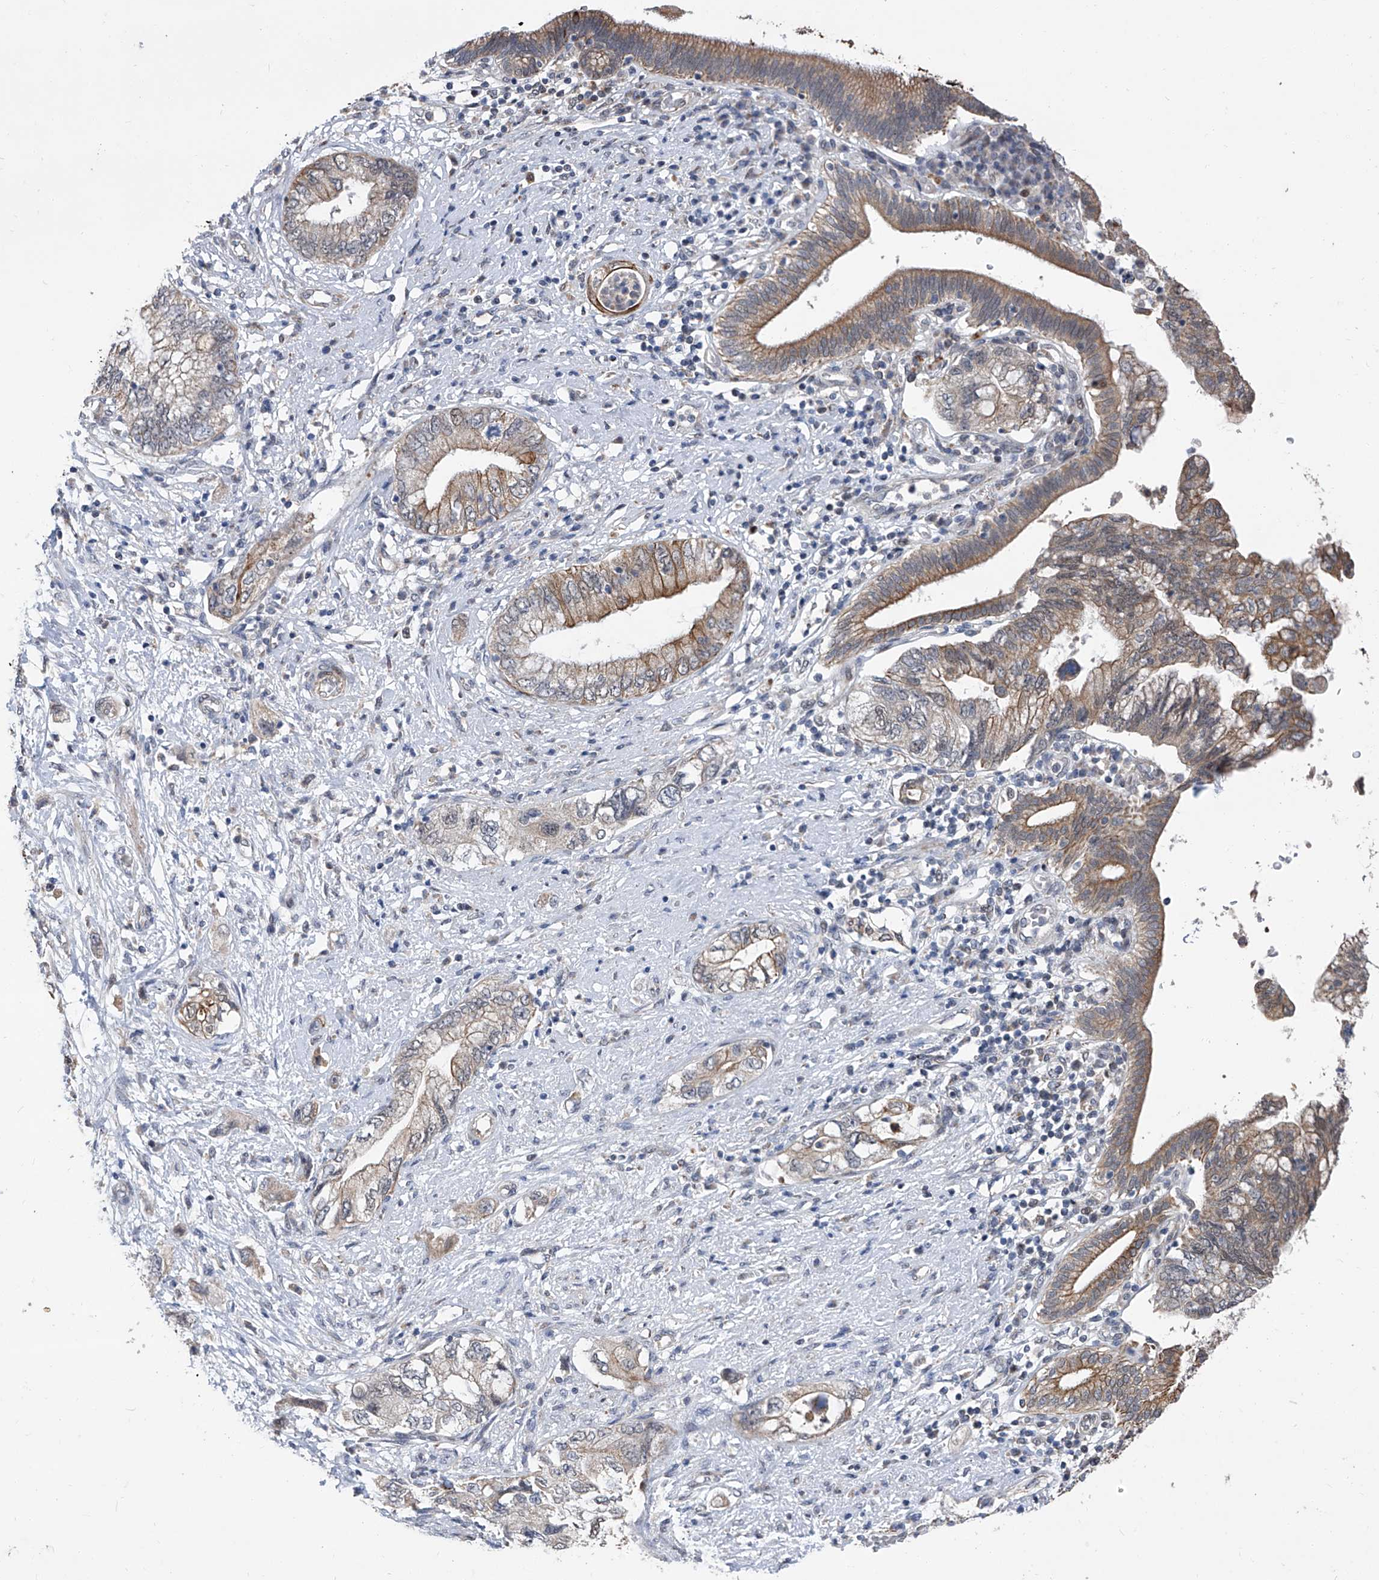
{"staining": {"intensity": "weak", "quantity": "25%-75%", "location": "cytoplasmic/membranous"}, "tissue": "pancreatic cancer", "cell_type": "Tumor cells", "image_type": "cancer", "snomed": [{"axis": "morphology", "description": "Adenocarcinoma, NOS"}, {"axis": "topography", "description": "Pancreas"}], "caption": "IHC (DAB) staining of adenocarcinoma (pancreatic) shows weak cytoplasmic/membranous protein staining in approximately 25%-75% of tumor cells. Immunohistochemistry stains the protein of interest in brown and the nuclei are stained blue.", "gene": "FARP2", "patient": {"sex": "female", "age": 73}}